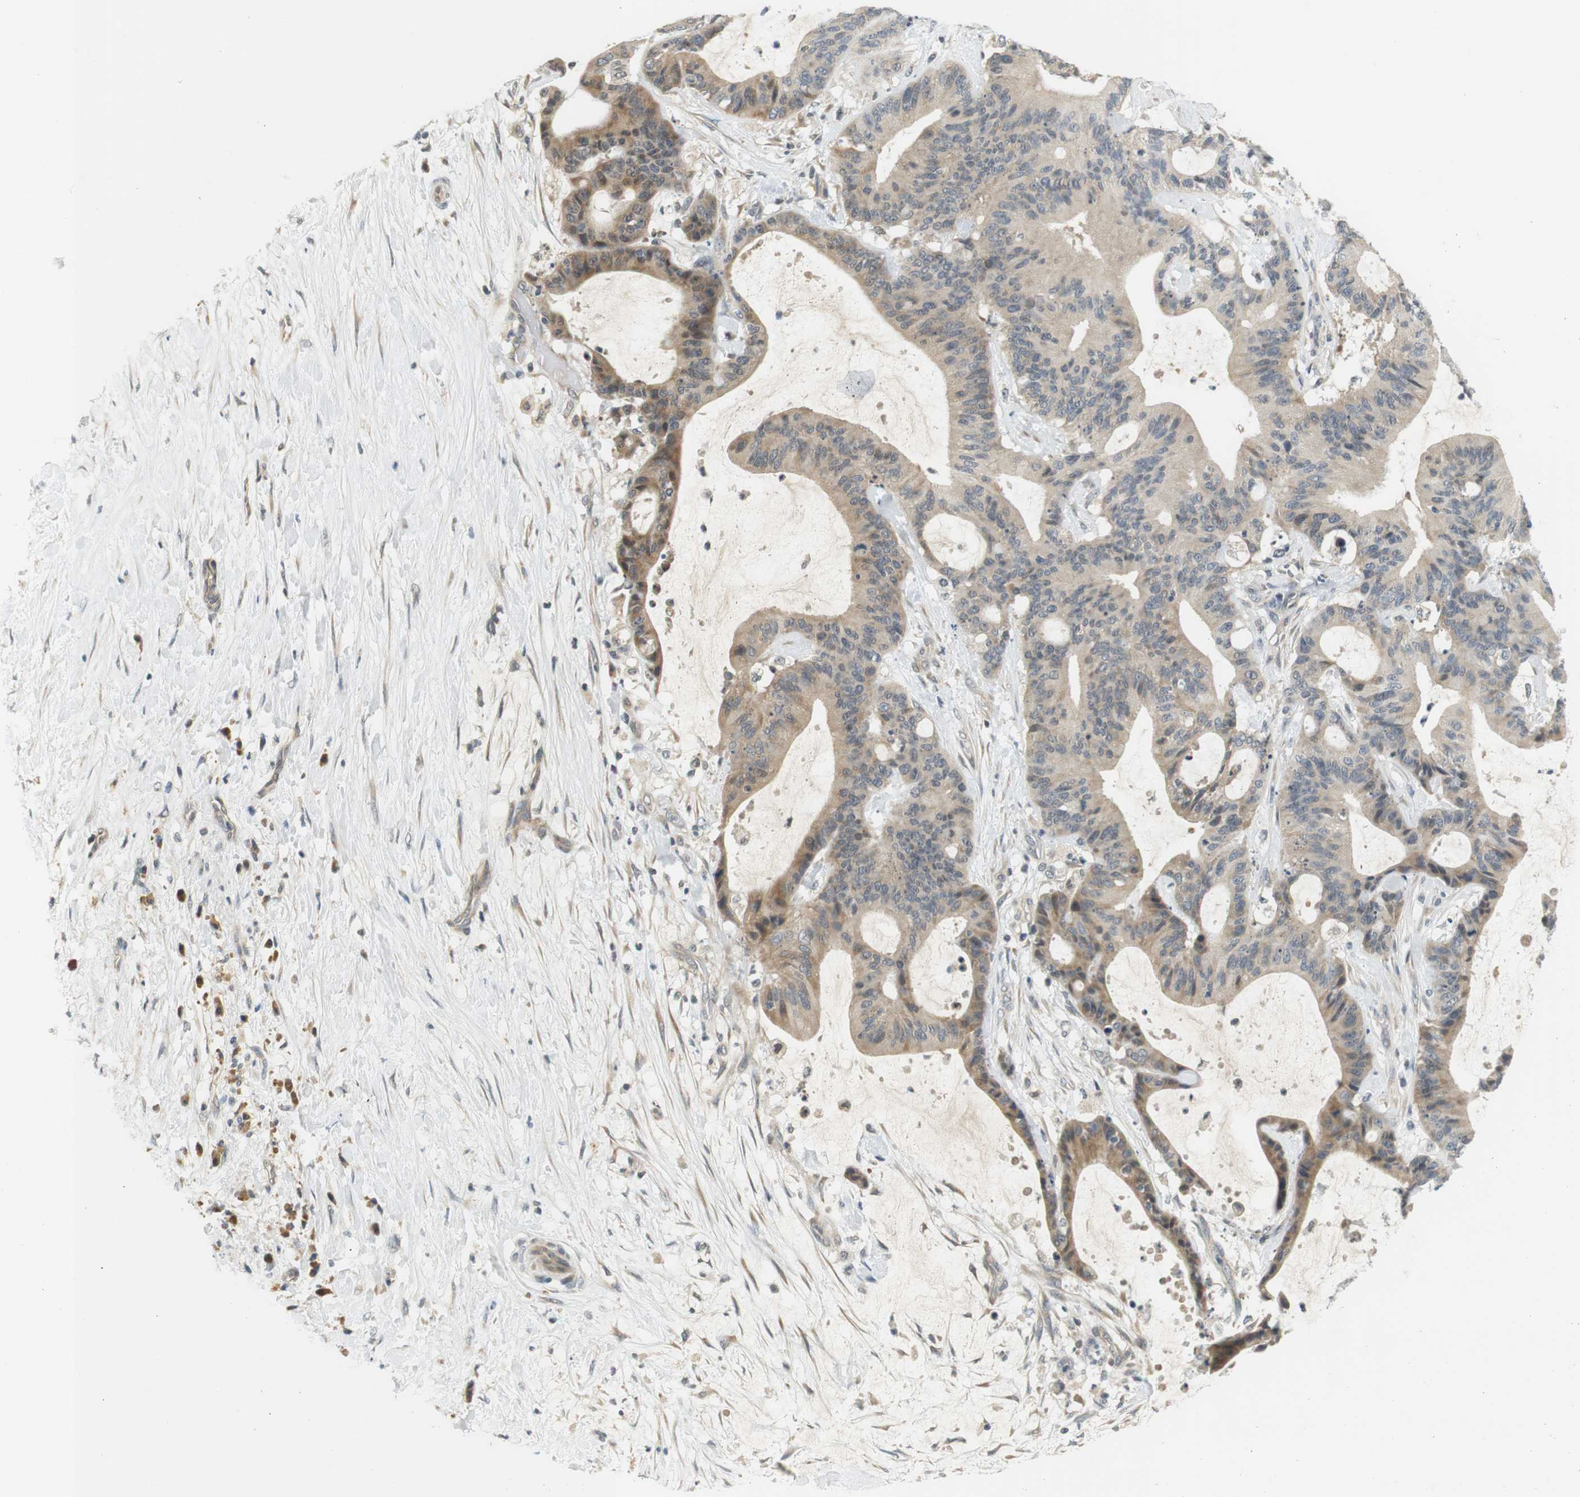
{"staining": {"intensity": "moderate", "quantity": "<25%", "location": "cytoplasmic/membranous"}, "tissue": "liver cancer", "cell_type": "Tumor cells", "image_type": "cancer", "snomed": [{"axis": "morphology", "description": "Cholangiocarcinoma"}, {"axis": "topography", "description": "Liver"}], "caption": "Tumor cells display low levels of moderate cytoplasmic/membranous expression in about <25% of cells in human liver cancer.", "gene": "WNT7A", "patient": {"sex": "female", "age": 73}}